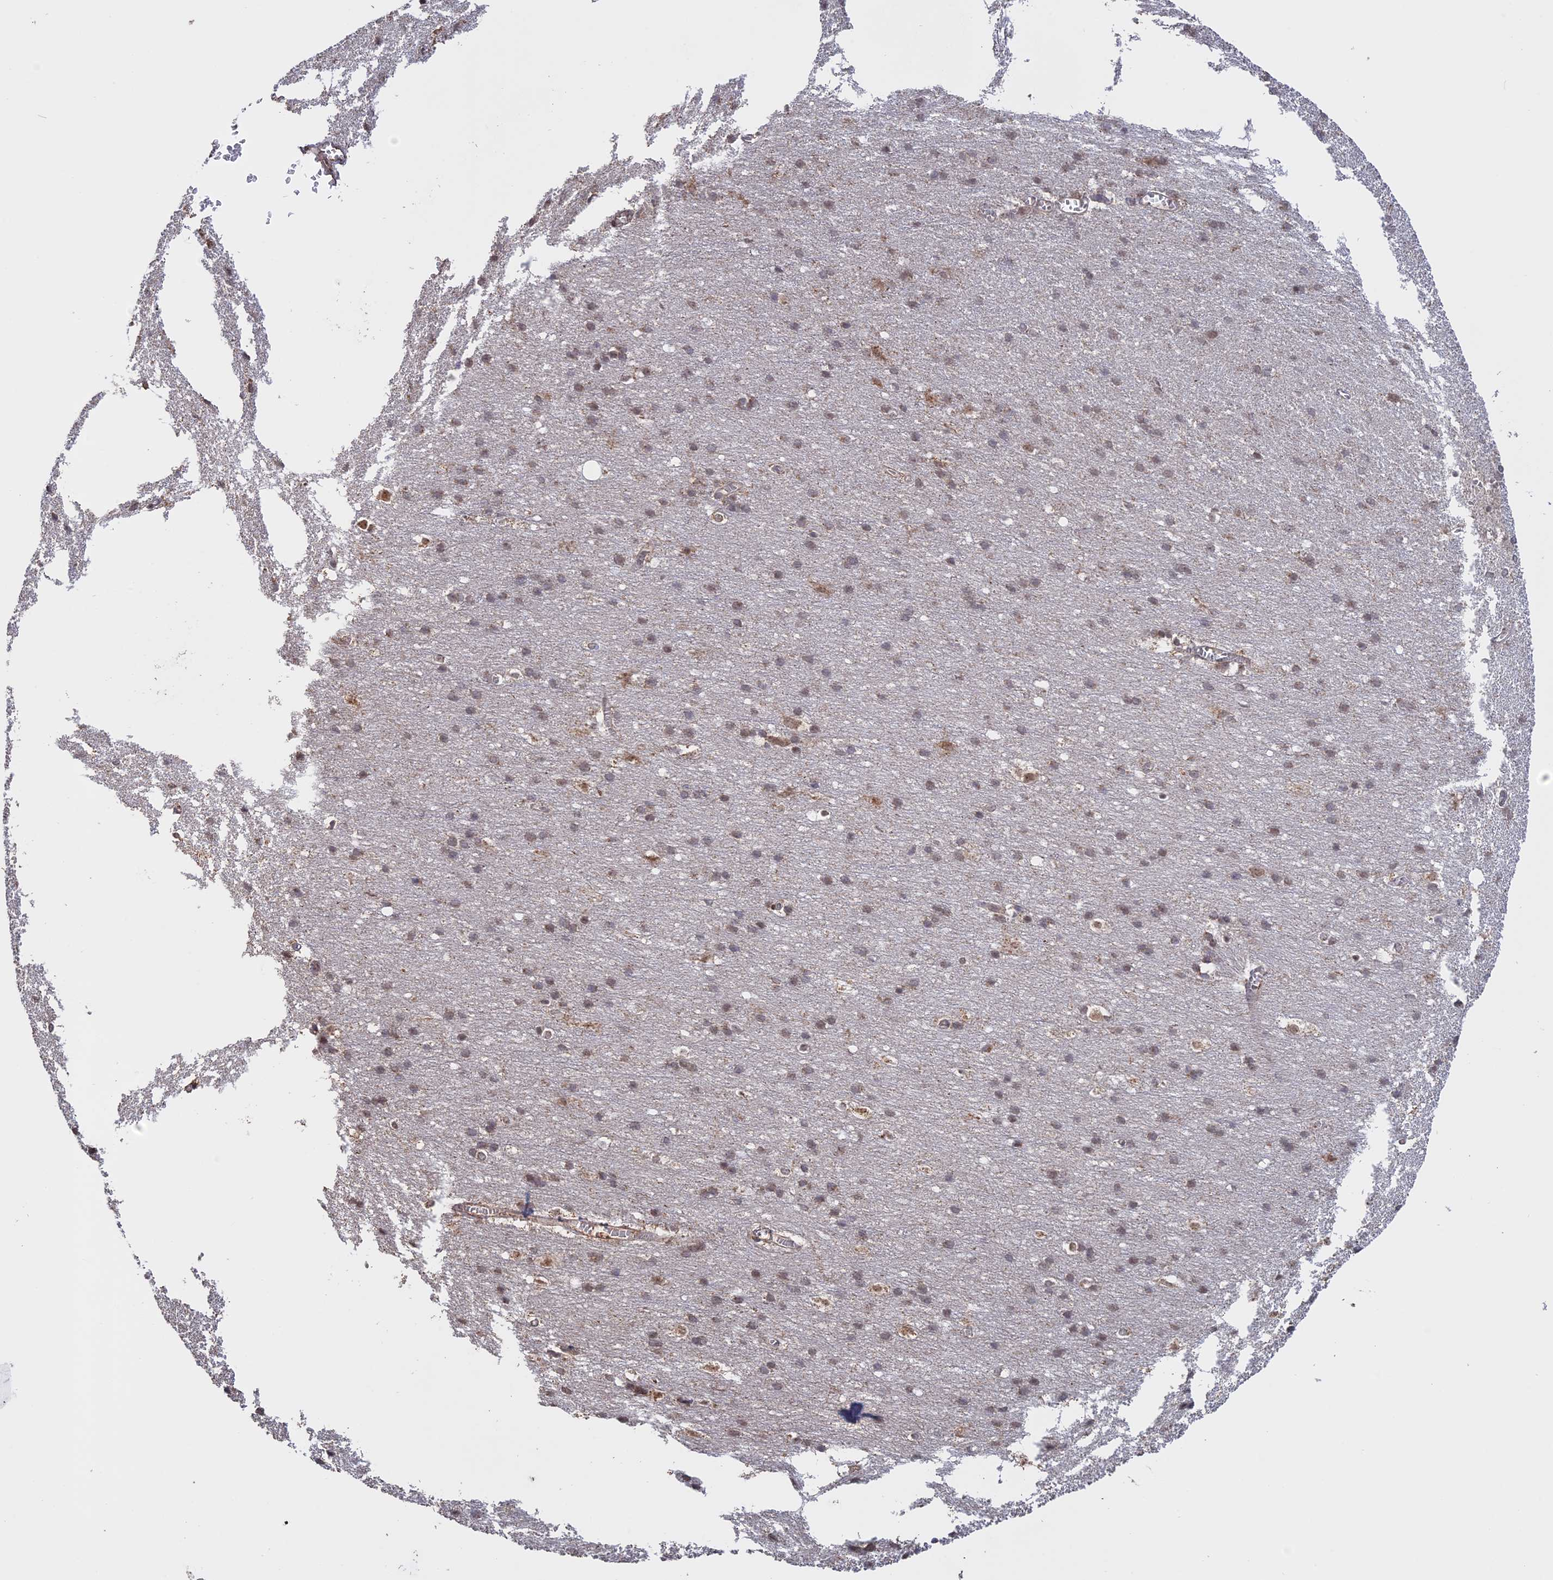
{"staining": {"intensity": "negative", "quantity": "none", "location": "none"}, "tissue": "cerebral cortex", "cell_type": "Endothelial cells", "image_type": "normal", "snomed": [{"axis": "morphology", "description": "Normal tissue, NOS"}, {"axis": "topography", "description": "Cerebral cortex"}], "caption": "A high-resolution image shows IHC staining of unremarkable cerebral cortex, which demonstrates no significant positivity in endothelial cells.", "gene": "FAM210B", "patient": {"sex": "male", "age": 54}}